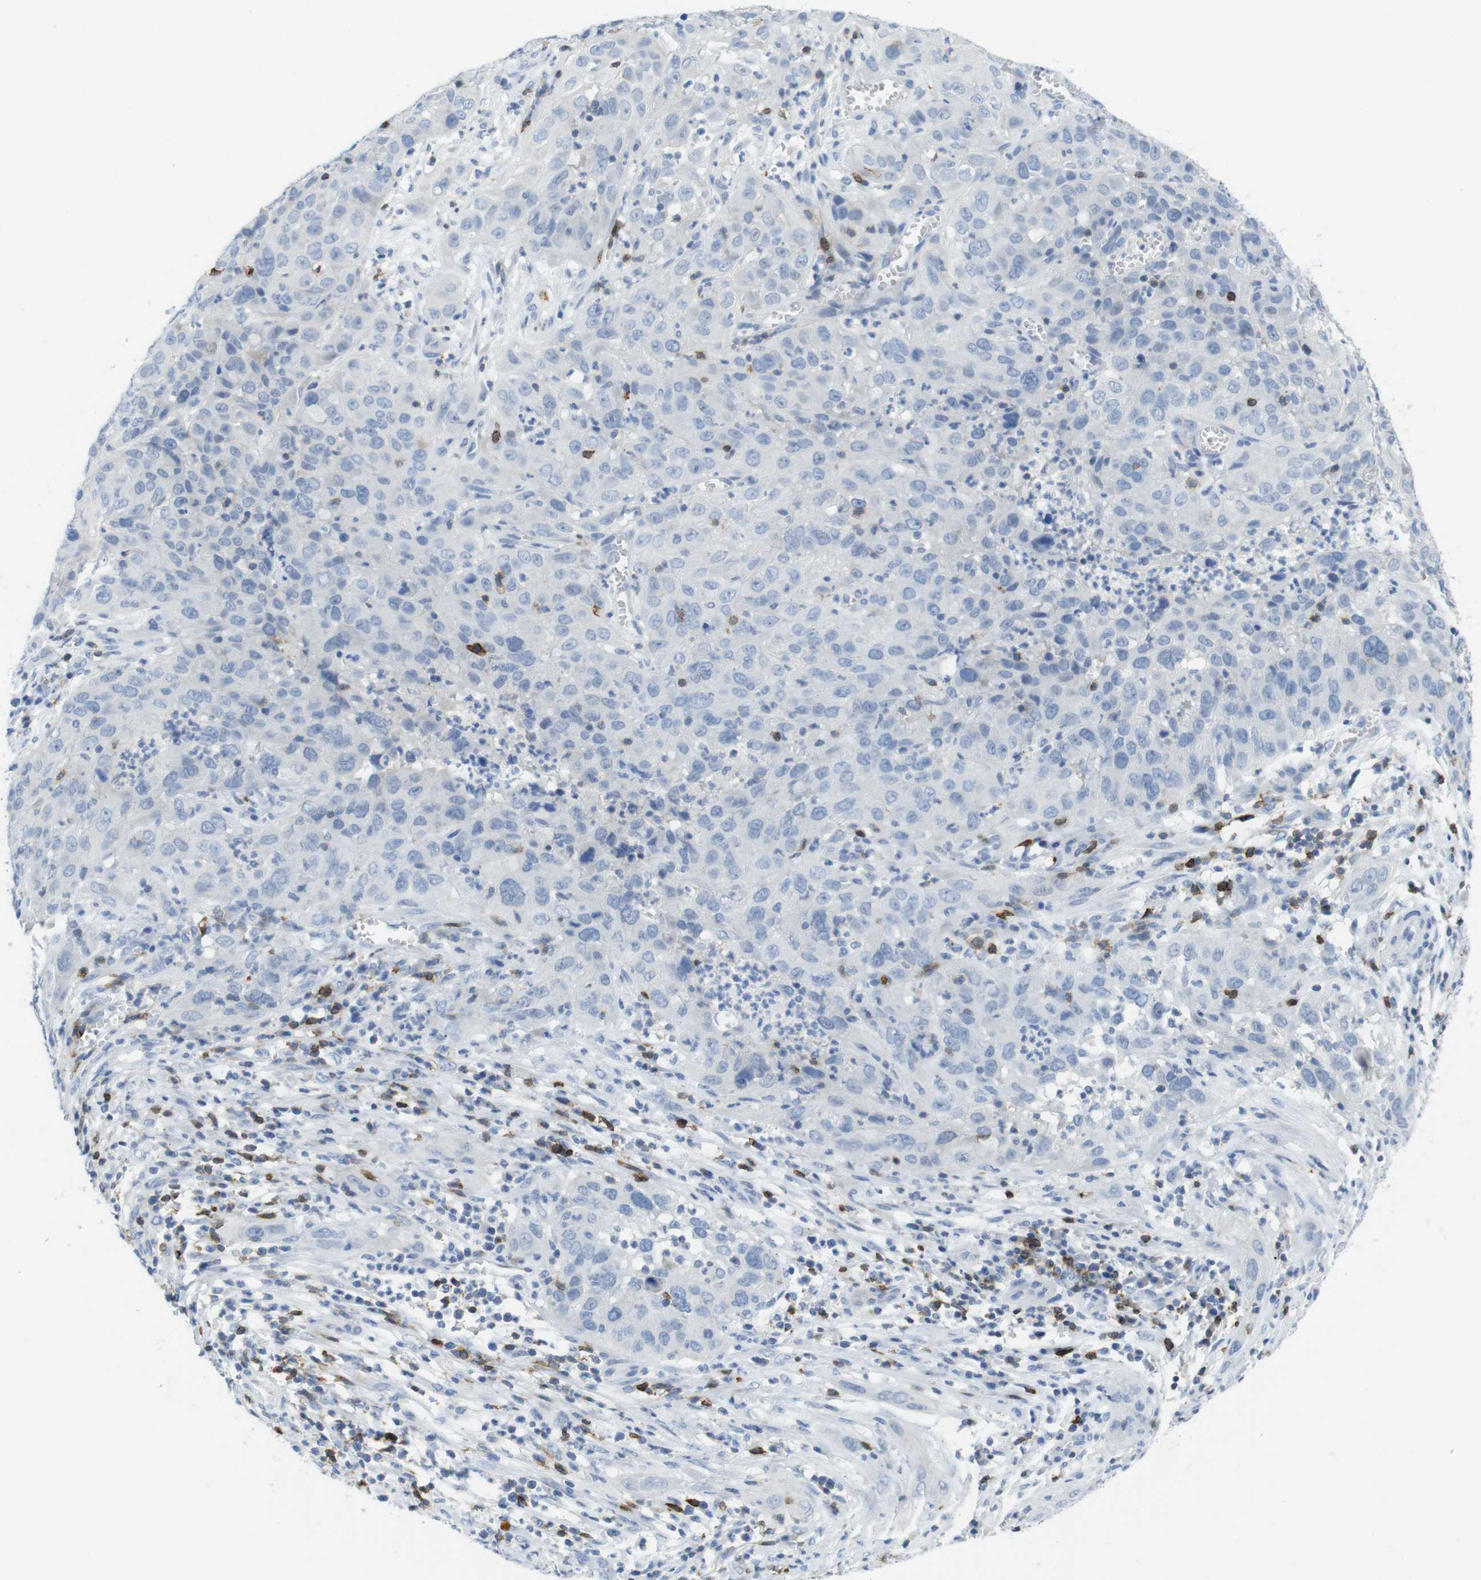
{"staining": {"intensity": "negative", "quantity": "none", "location": "none"}, "tissue": "cervical cancer", "cell_type": "Tumor cells", "image_type": "cancer", "snomed": [{"axis": "morphology", "description": "Squamous cell carcinoma, NOS"}, {"axis": "topography", "description": "Cervix"}], "caption": "High power microscopy micrograph of an immunohistochemistry (IHC) histopathology image of cervical cancer (squamous cell carcinoma), revealing no significant expression in tumor cells.", "gene": "CD5", "patient": {"sex": "female", "age": 32}}